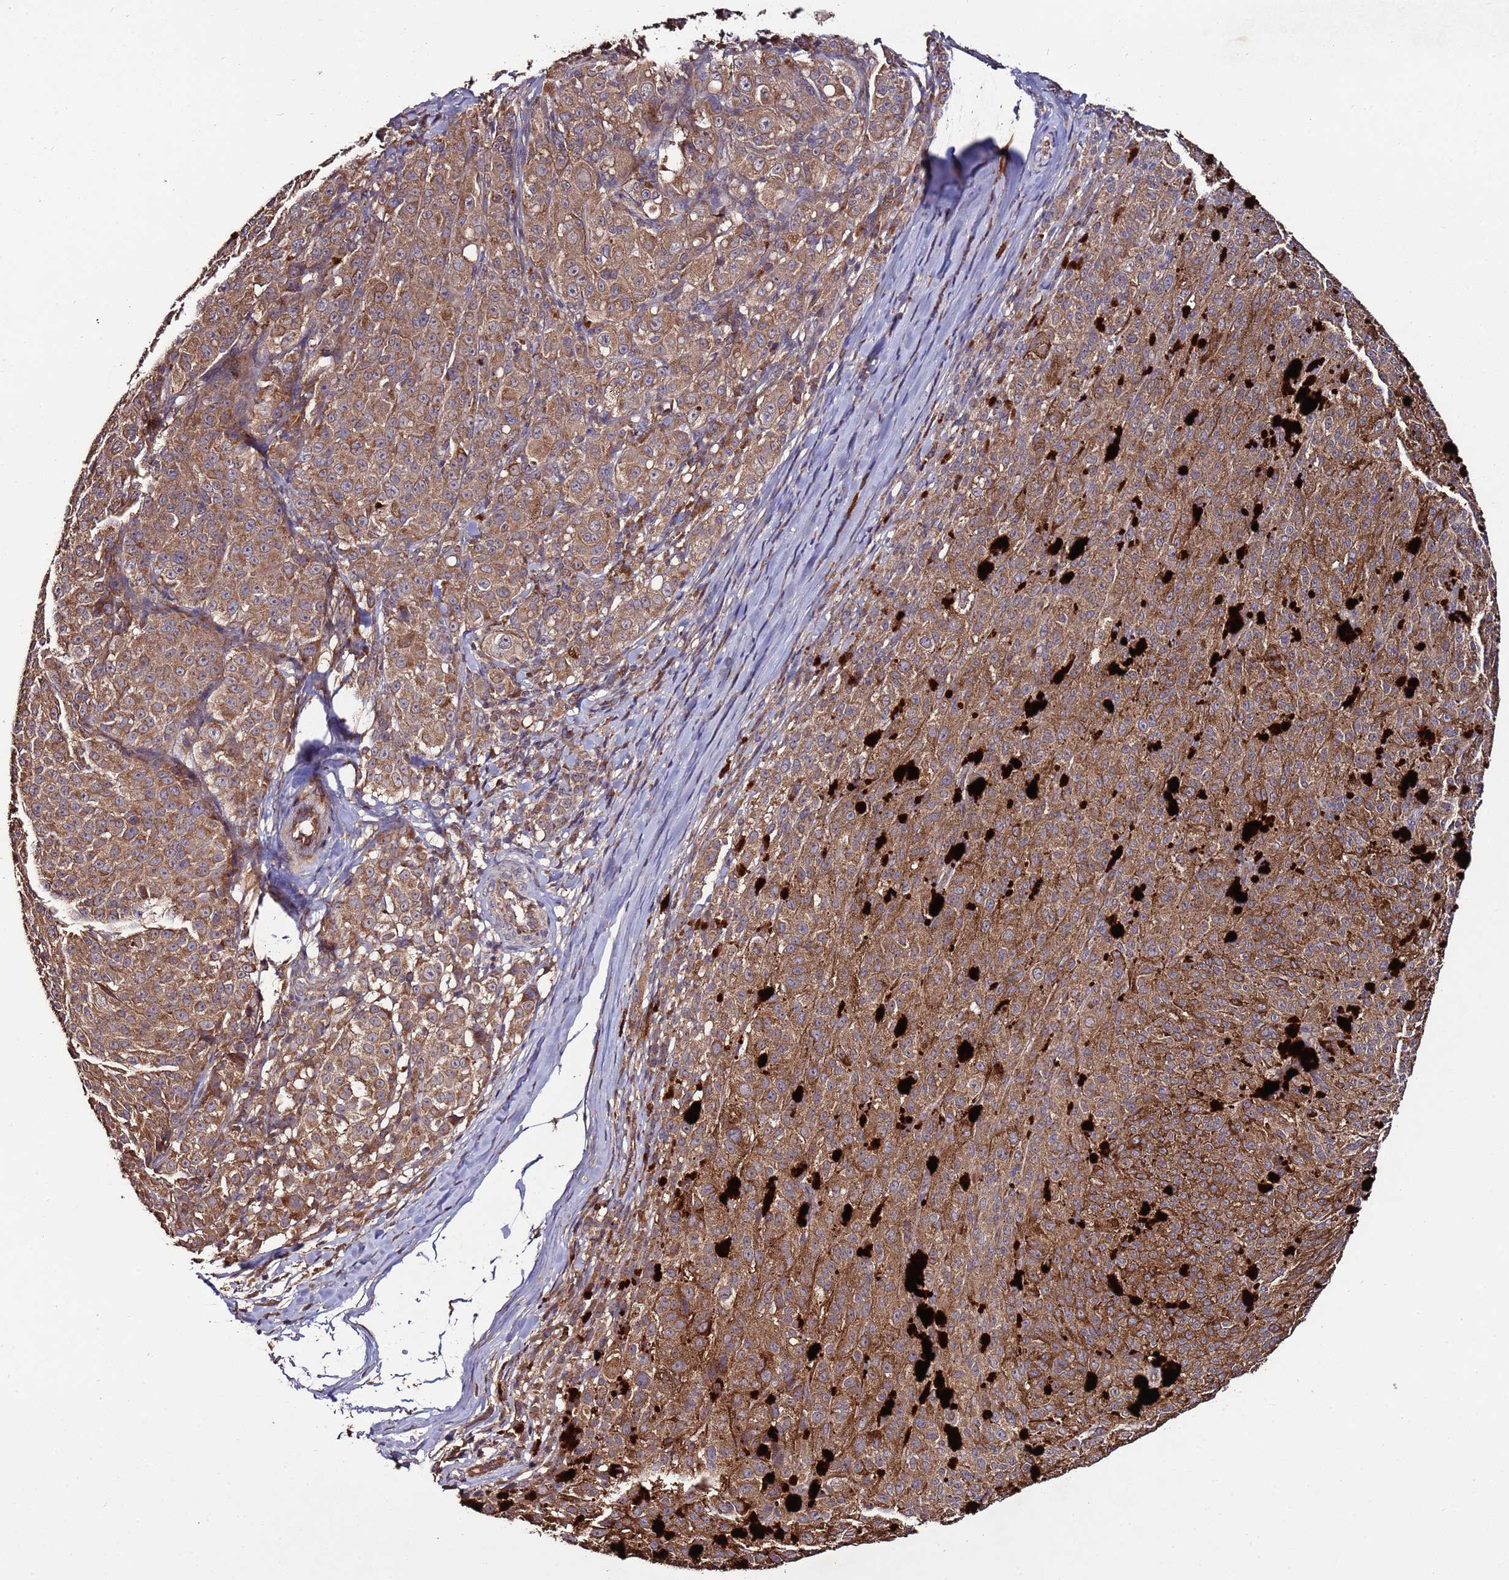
{"staining": {"intensity": "moderate", "quantity": ">75%", "location": "cytoplasmic/membranous"}, "tissue": "melanoma", "cell_type": "Tumor cells", "image_type": "cancer", "snomed": [{"axis": "morphology", "description": "Malignant melanoma, NOS"}, {"axis": "topography", "description": "Skin"}], "caption": "Melanoma tissue displays moderate cytoplasmic/membranous positivity in about >75% of tumor cells, visualized by immunohistochemistry. (brown staining indicates protein expression, while blue staining denotes nuclei).", "gene": "RPS15A", "patient": {"sex": "female", "age": 52}}